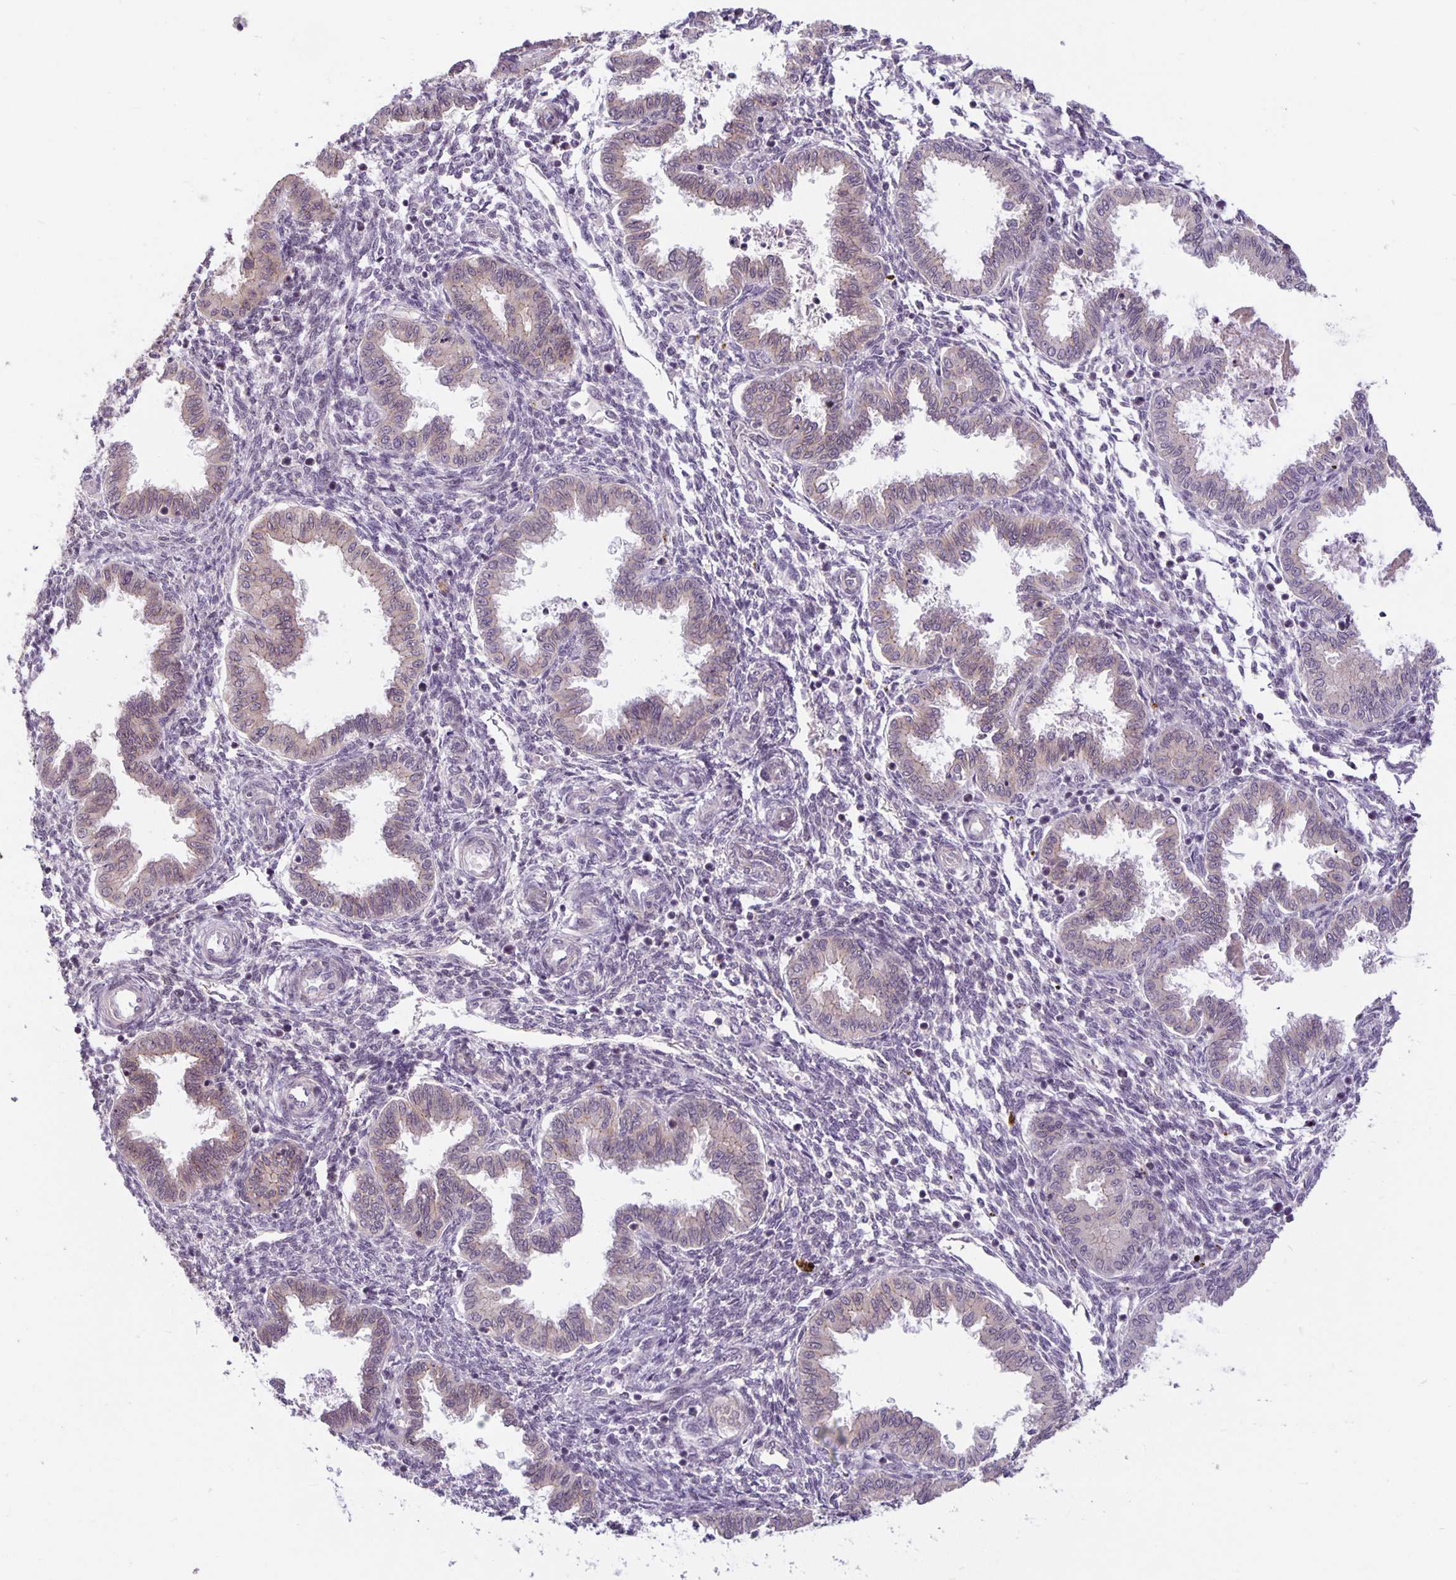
{"staining": {"intensity": "negative", "quantity": "none", "location": "none"}, "tissue": "endometrium", "cell_type": "Cells in endometrial stroma", "image_type": "normal", "snomed": [{"axis": "morphology", "description": "Normal tissue, NOS"}, {"axis": "topography", "description": "Endometrium"}], "caption": "The photomicrograph shows no significant positivity in cells in endometrial stroma of endometrium.", "gene": "ARVCF", "patient": {"sex": "female", "age": 33}}